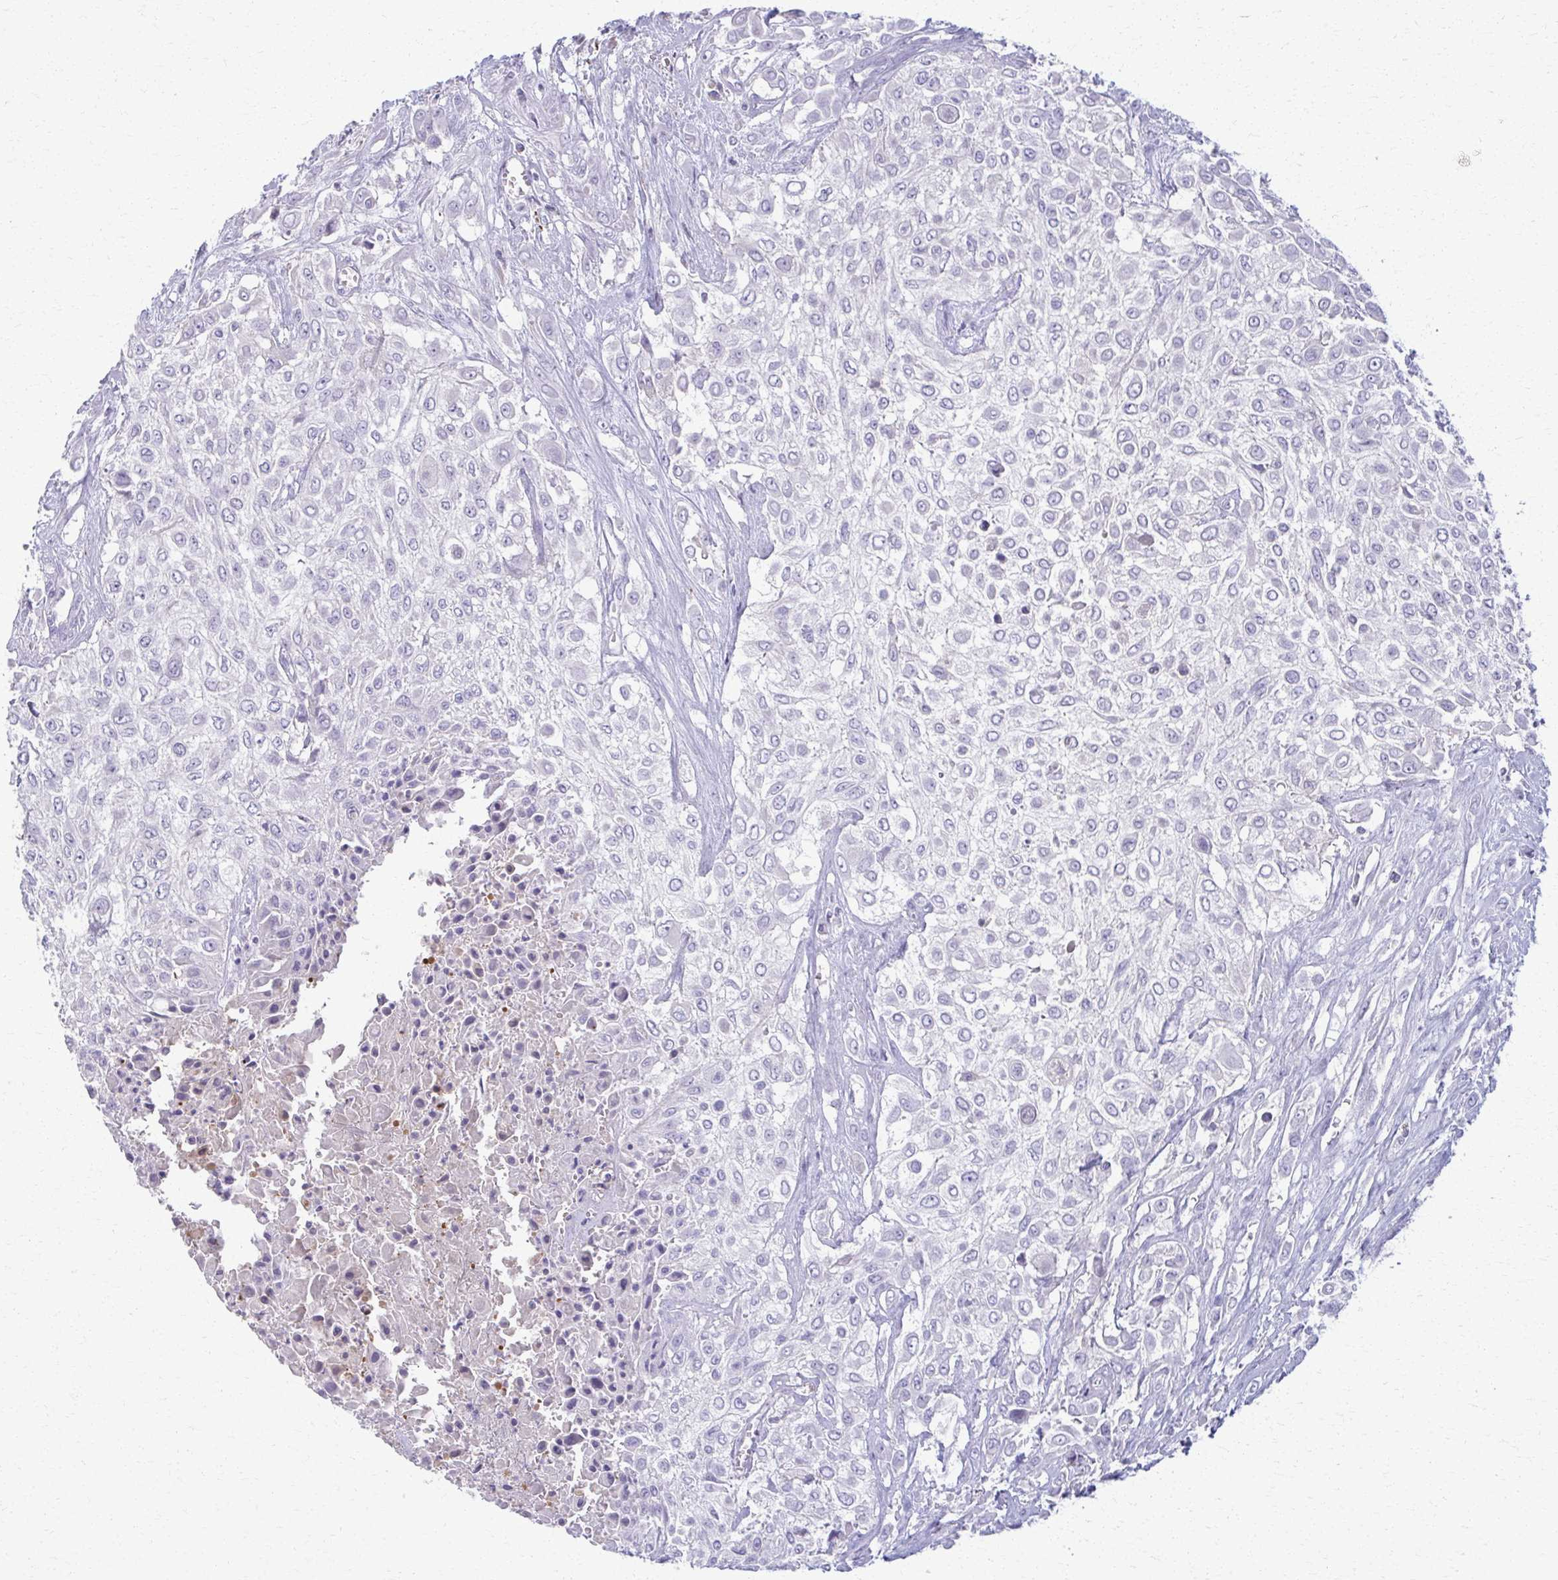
{"staining": {"intensity": "negative", "quantity": "none", "location": "none"}, "tissue": "urothelial cancer", "cell_type": "Tumor cells", "image_type": "cancer", "snomed": [{"axis": "morphology", "description": "Urothelial carcinoma, High grade"}, {"axis": "topography", "description": "Urinary bladder"}], "caption": "Human urothelial cancer stained for a protein using IHC displays no staining in tumor cells.", "gene": "OR4M1", "patient": {"sex": "male", "age": 57}}